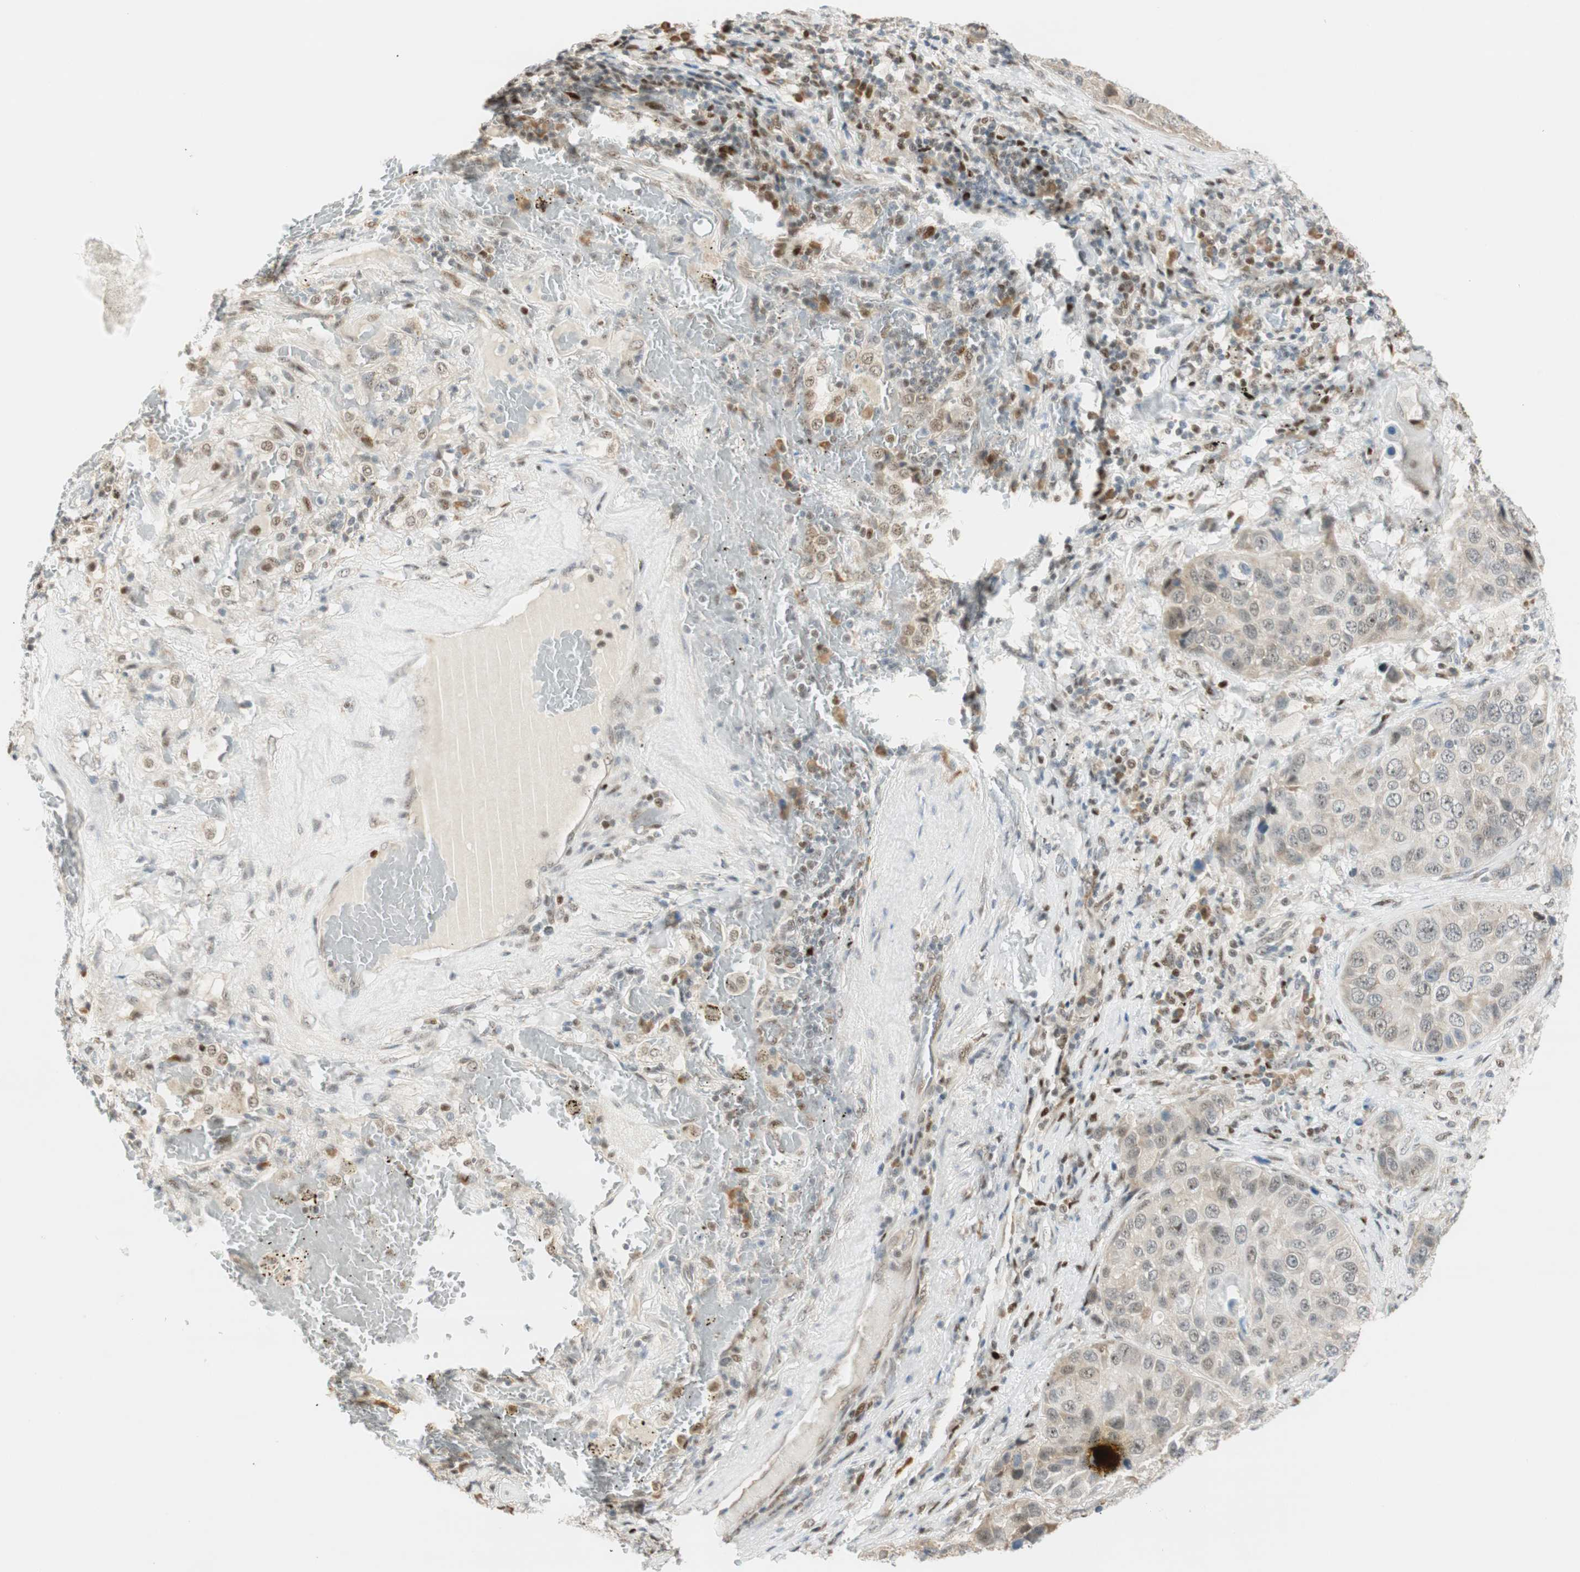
{"staining": {"intensity": "weak", "quantity": "<25%", "location": "cytoplasmic/membranous"}, "tissue": "lung cancer", "cell_type": "Tumor cells", "image_type": "cancer", "snomed": [{"axis": "morphology", "description": "Squamous cell carcinoma, NOS"}, {"axis": "topography", "description": "Lung"}], "caption": "An image of squamous cell carcinoma (lung) stained for a protein displays no brown staining in tumor cells.", "gene": "MSX2", "patient": {"sex": "male", "age": 57}}